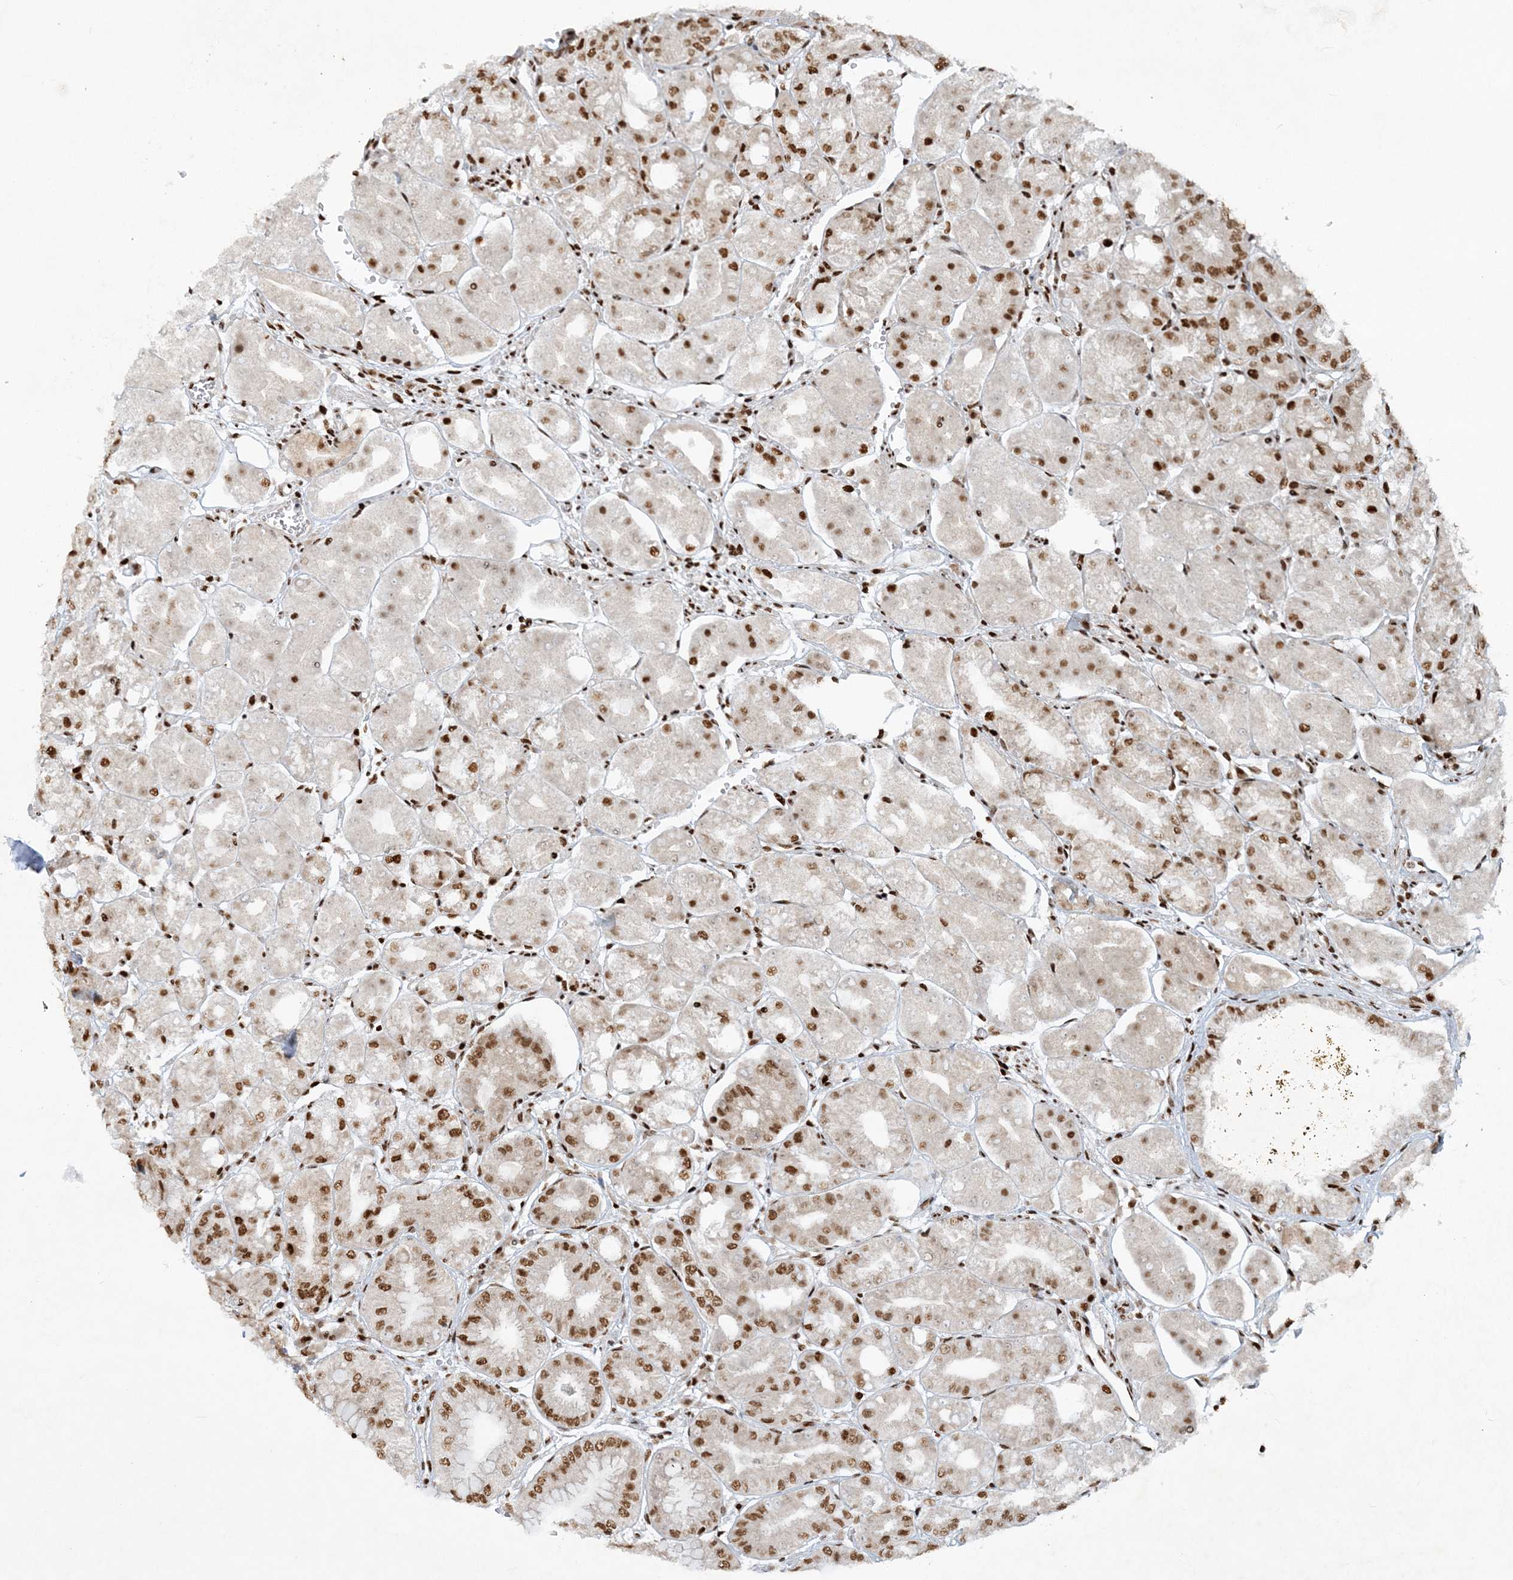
{"staining": {"intensity": "strong", "quantity": ">75%", "location": "nuclear"}, "tissue": "stomach", "cell_type": "Glandular cells", "image_type": "normal", "snomed": [{"axis": "morphology", "description": "Normal tissue, NOS"}, {"axis": "topography", "description": "Stomach, lower"}], "caption": "The histopathology image demonstrates staining of benign stomach, revealing strong nuclear protein positivity (brown color) within glandular cells.", "gene": "DELE1", "patient": {"sex": "male", "age": 71}}